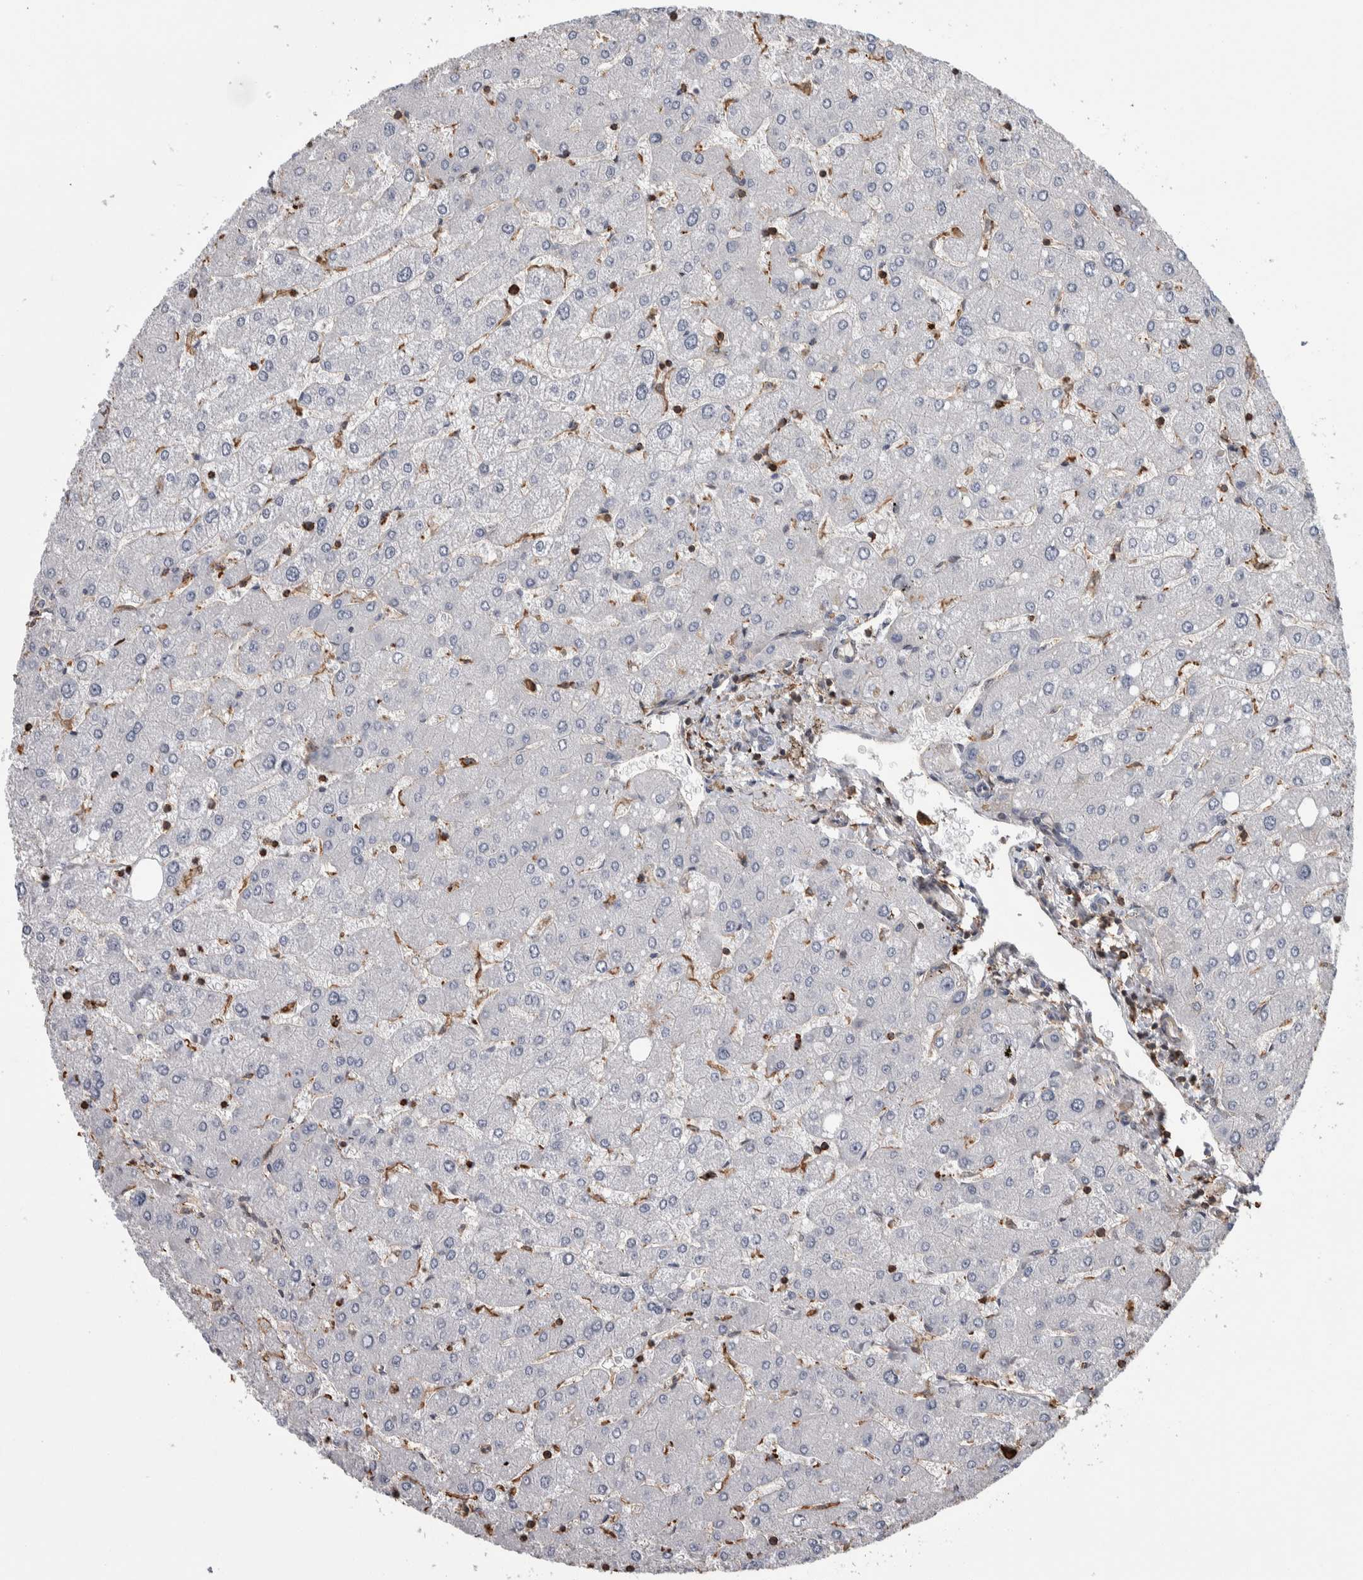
{"staining": {"intensity": "weak", "quantity": "<25%", "location": "cytoplasmic/membranous"}, "tissue": "liver", "cell_type": "Cholangiocytes", "image_type": "normal", "snomed": [{"axis": "morphology", "description": "Normal tissue, NOS"}, {"axis": "topography", "description": "Liver"}], "caption": "High magnification brightfield microscopy of unremarkable liver stained with DAB (3,3'-diaminobenzidine) (brown) and counterstained with hematoxylin (blue): cholangiocytes show no significant positivity.", "gene": "ENPP2", "patient": {"sex": "male", "age": 55}}